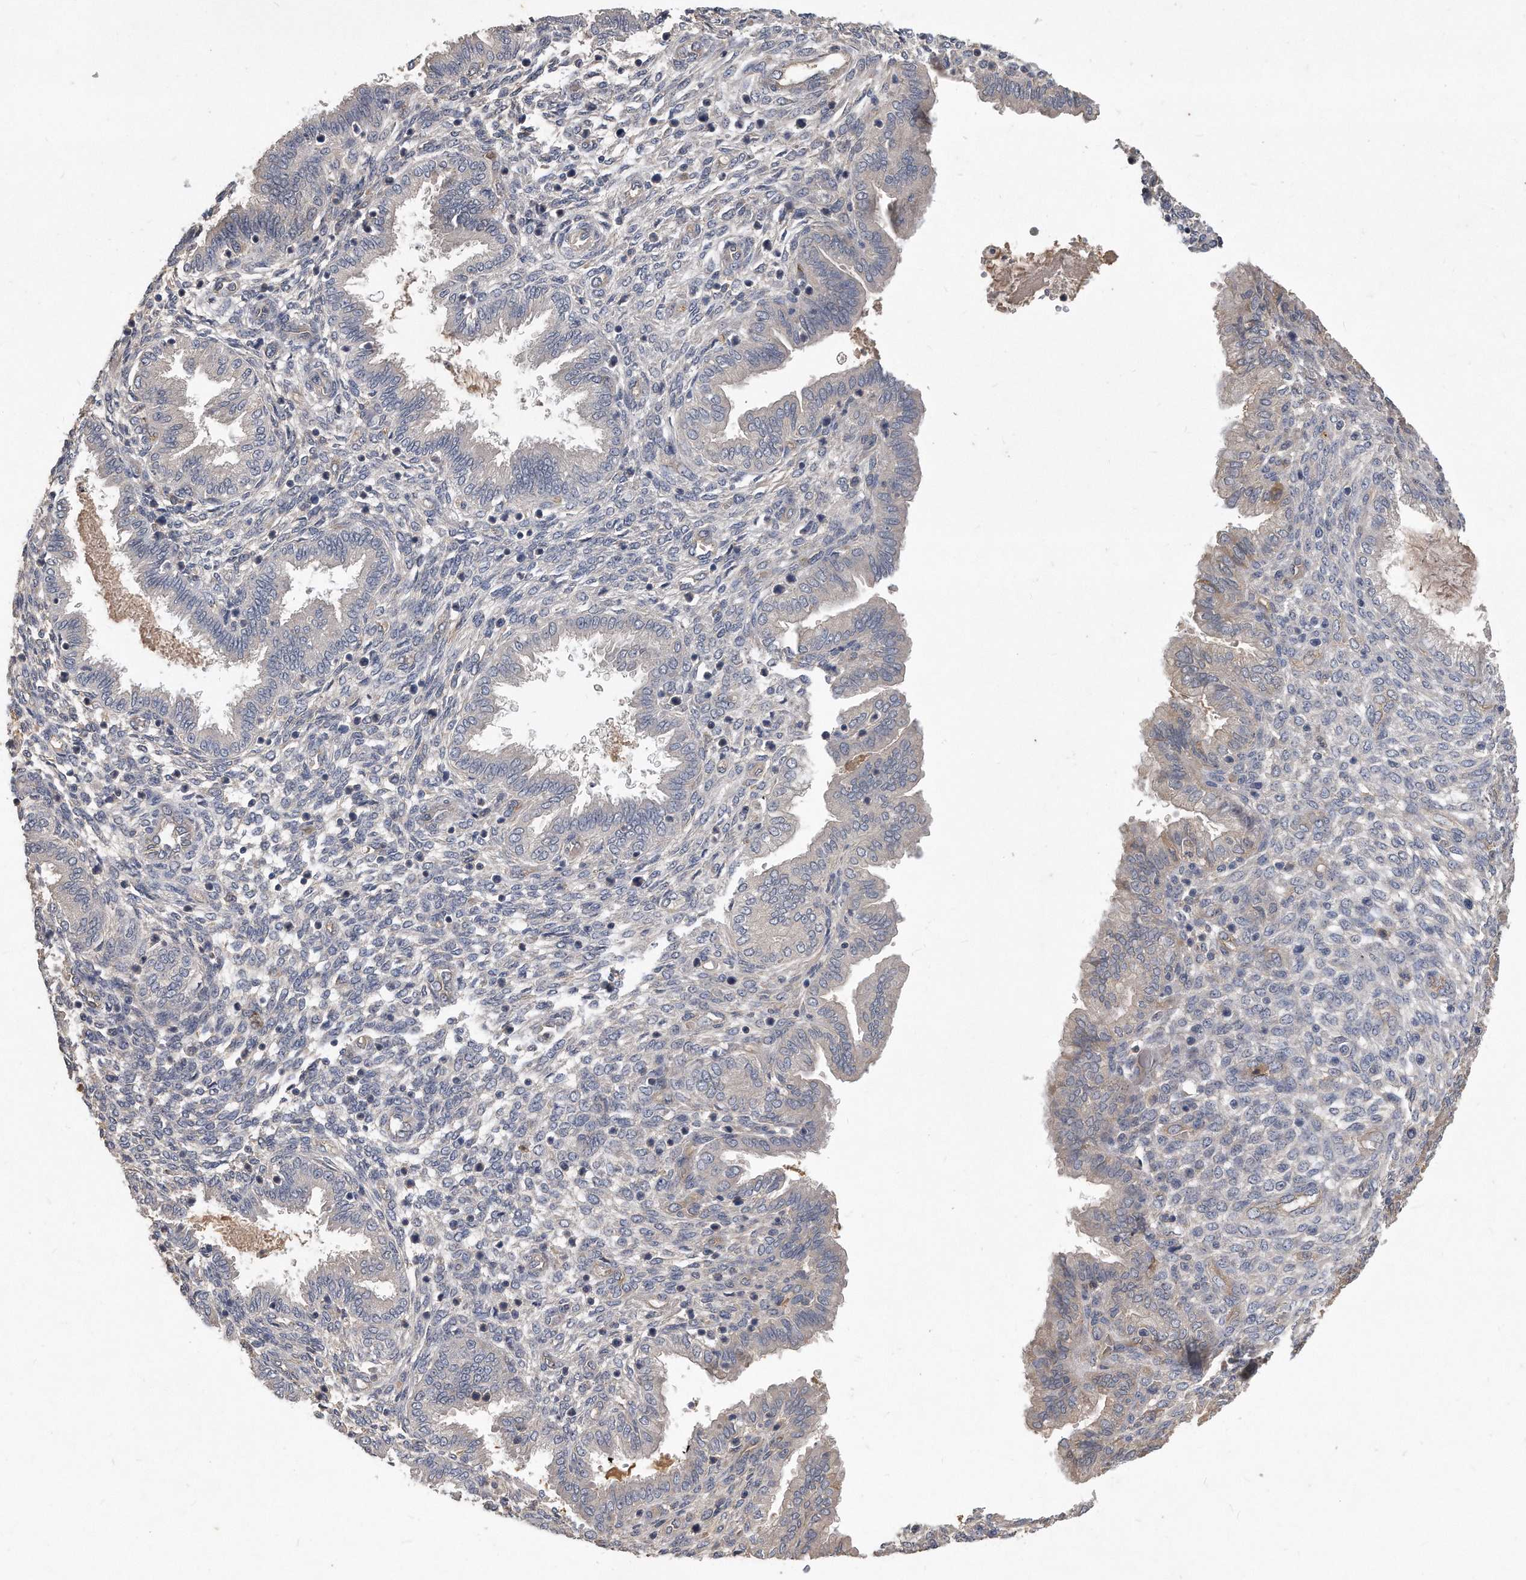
{"staining": {"intensity": "negative", "quantity": "none", "location": "none"}, "tissue": "endometrium", "cell_type": "Cells in endometrial stroma", "image_type": "normal", "snomed": [{"axis": "morphology", "description": "Normal tissue, NOS"}, {"axis": "topography", "description": "Endometrium"}], "caption": "IHC of unremarkable endometrium displays no positivity in cells in endometrial stroma.", "gene": "HOMER3", "patient": {"sex": "female", "age": 33}}